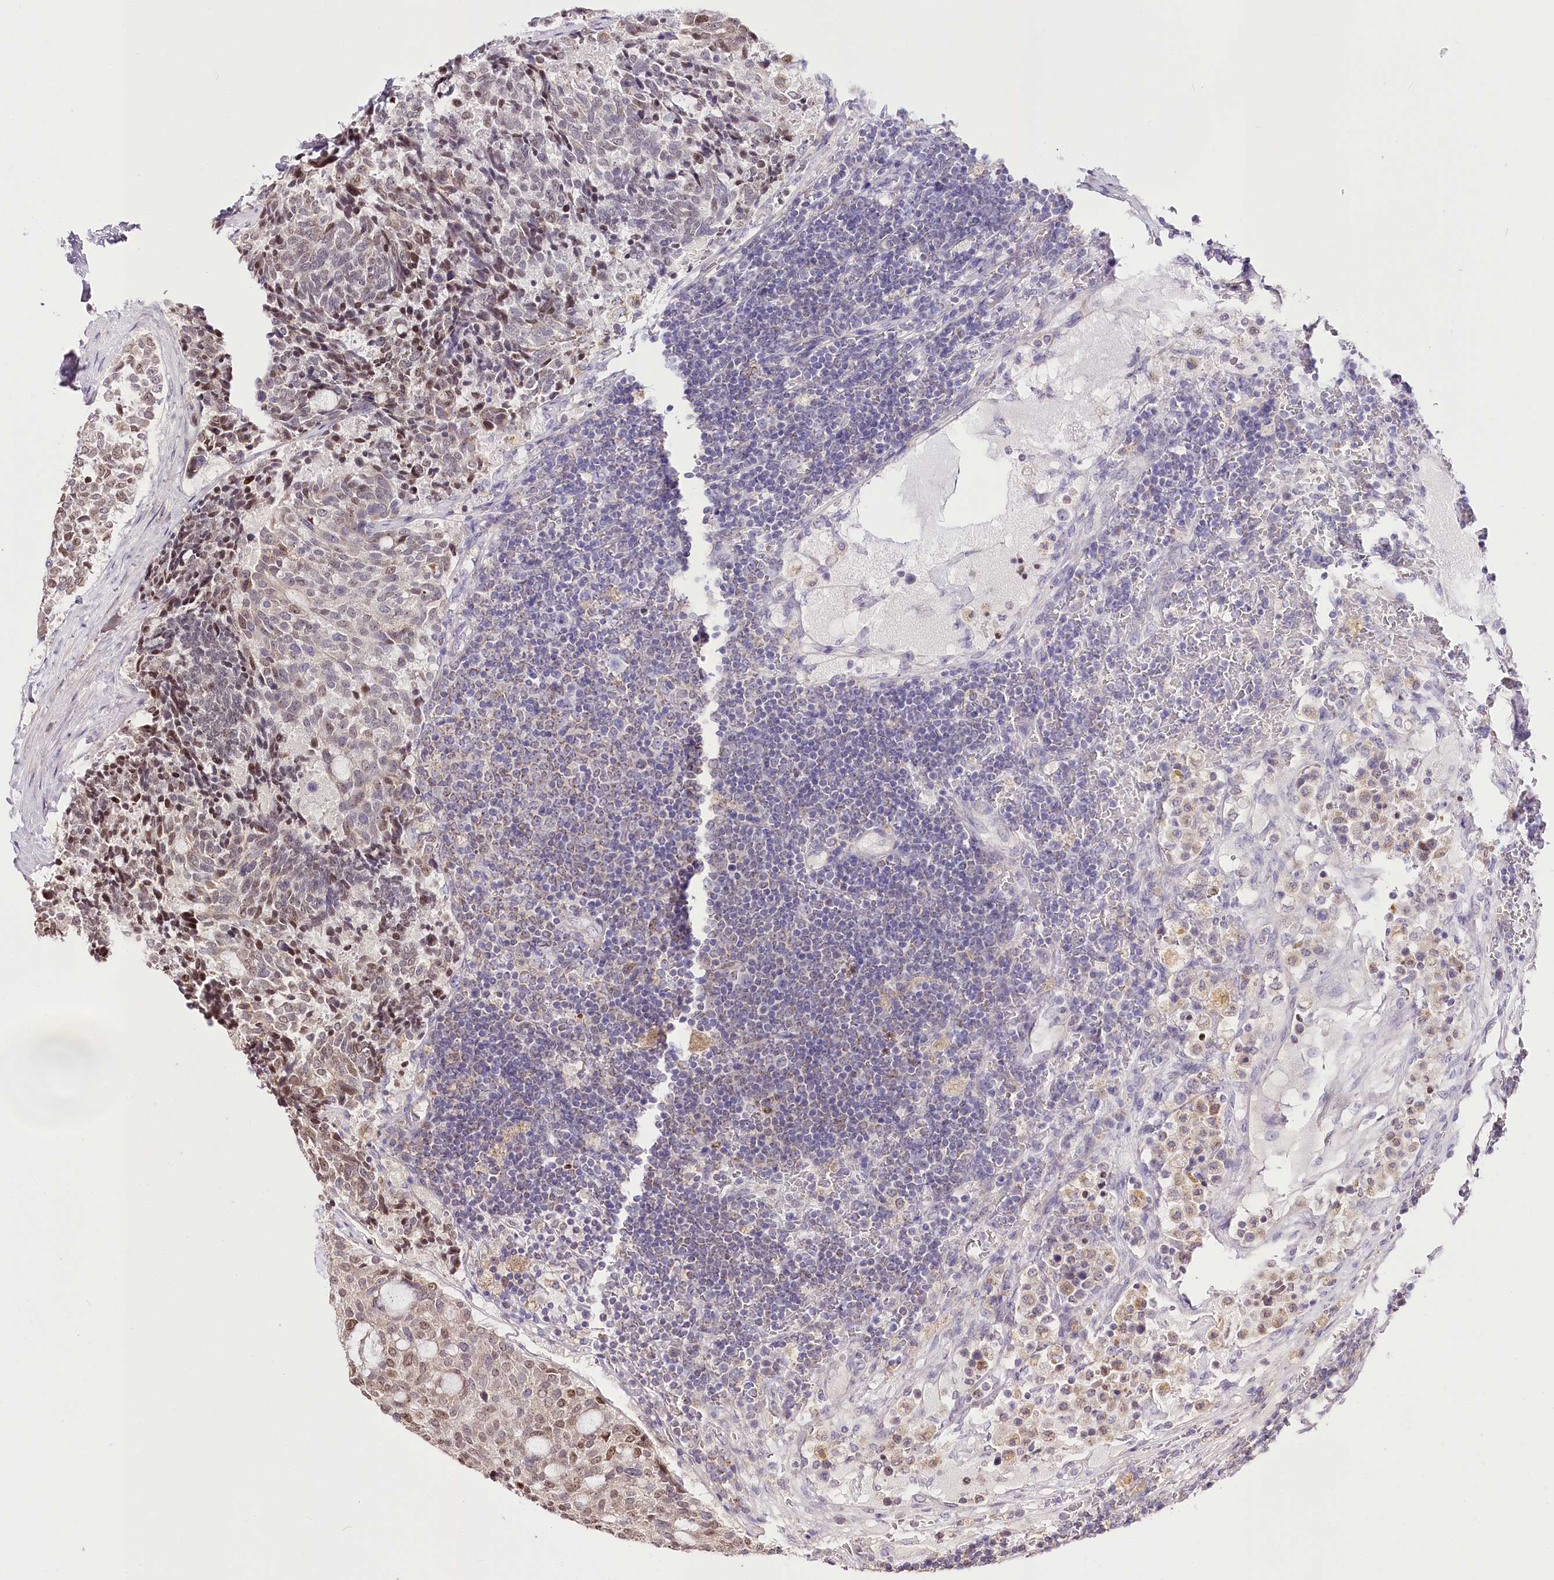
{"staining": {"intensity": "moderate", "quantity": "<25%", "location": "nuclear"}, "tissue": "carcinoid", "cell_type": "Tumor cells", "image_type": "cancer", "snomed": [{"axis": "morphology", "description": "Carcinoid, malignant, NOS"}, {"axis": "topography", "description": "Pancreas"}], "caption": "This micrograph demonstrates IHC staining of carcinoid, with low moderate nuclear staining in approximately <25% of tumor cells.", "gene": "ZNF226", "patient": {"sex": "female", "age": 54}}